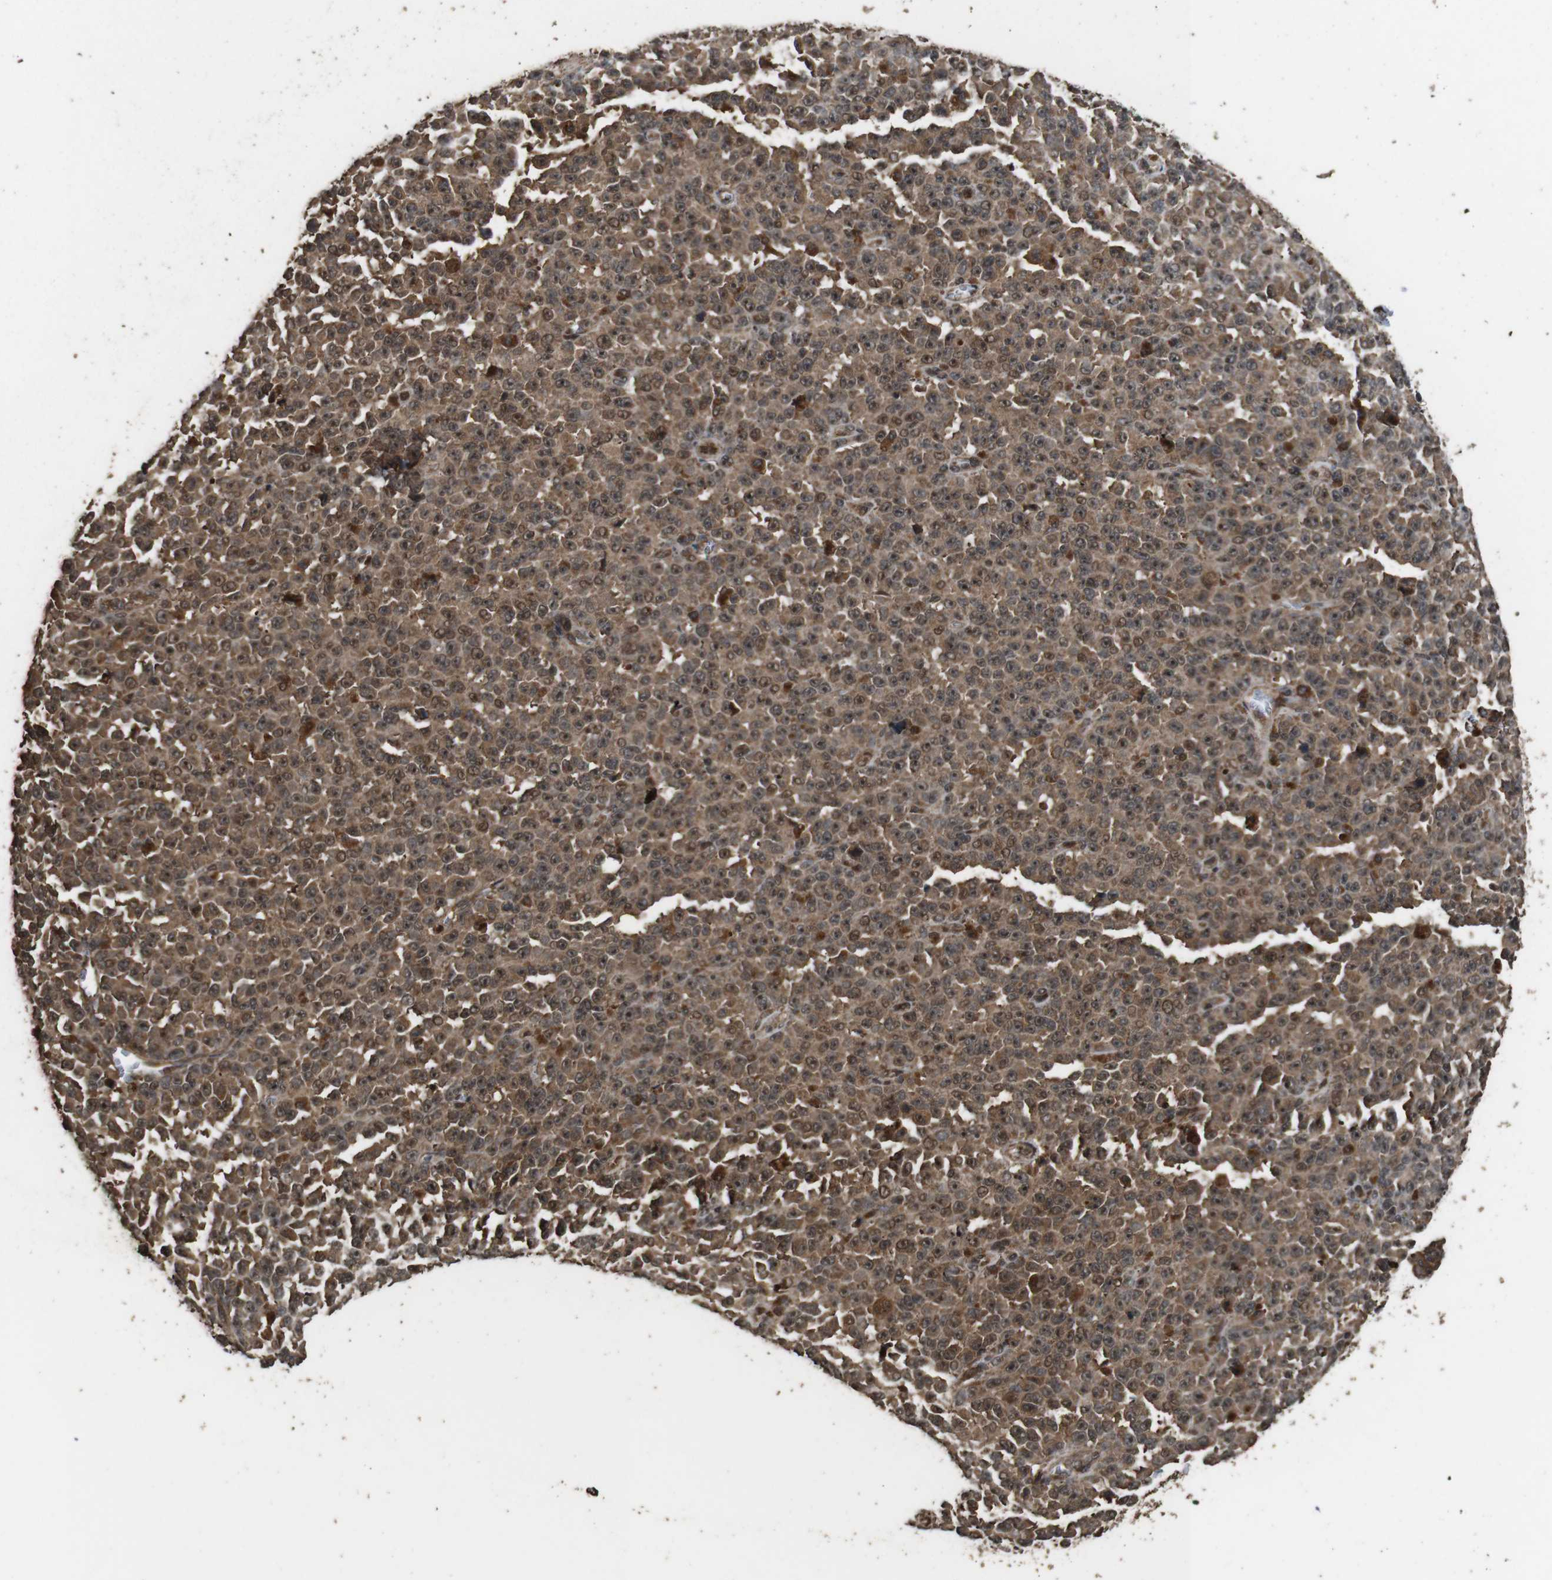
{"staining": {"intensity": "moderate", "quantity": ">75%", "location": "cytoplasmic/membranous,nuclear"}, "tissue": "melanoma", "cell_type": "Tumor cells", "image_type": "cancer", "snomed": [{"axis": "morphology", "description": "Malignant melanoma, NOS"}, {"axis": "topography", "description": "Skin"}], "caption": "Human malignant melanoma stained with a brown dye shows moderate cytoplasmic/membranous and nuclear positive positivity in about >75% of tumor cells.", "gene": "RRAS2", "patient": {"sex": "female", "age": 82}}